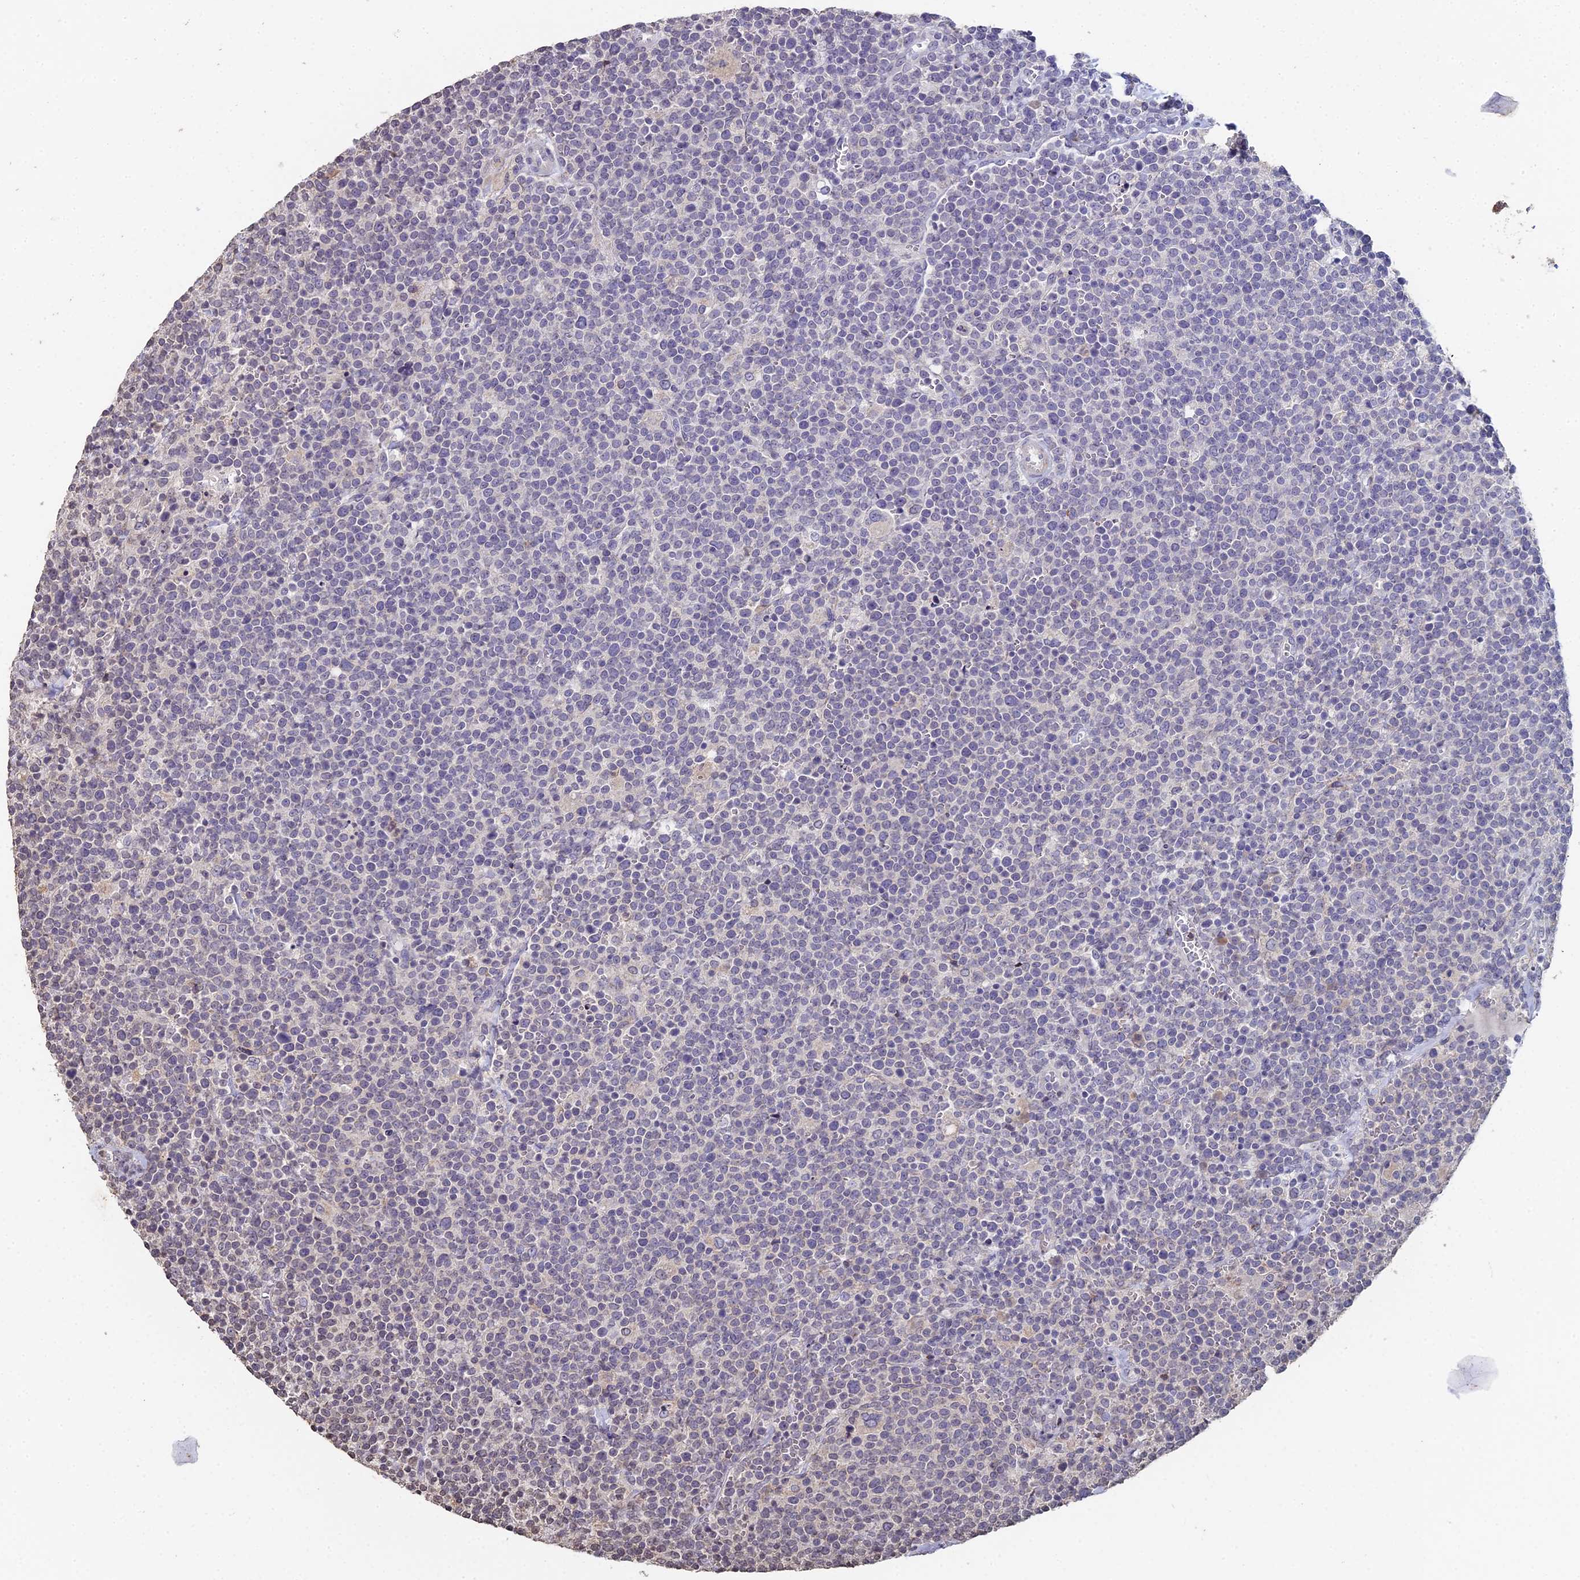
{"staining": {"intensity": "negative", "quantity": "none", "location": "none"}, "tissue": "lymphoma", "cell_type": "Tumor cells", "image_type": "cancer", "snomed": [{"axis": "morphology", "description": "Malignant lymphoma, non-Hodgkin's type, High grade"}, {"axis": "topography", "description": "Lymph node"}], "caption": "Immunohistochemical staining of malignant lymphoma, non-Hodgkin's type (high-grade) shows no significant positivity in tumor cells.", "gene": "PRR22", "patient": {"sex": "male", "age": 61}}